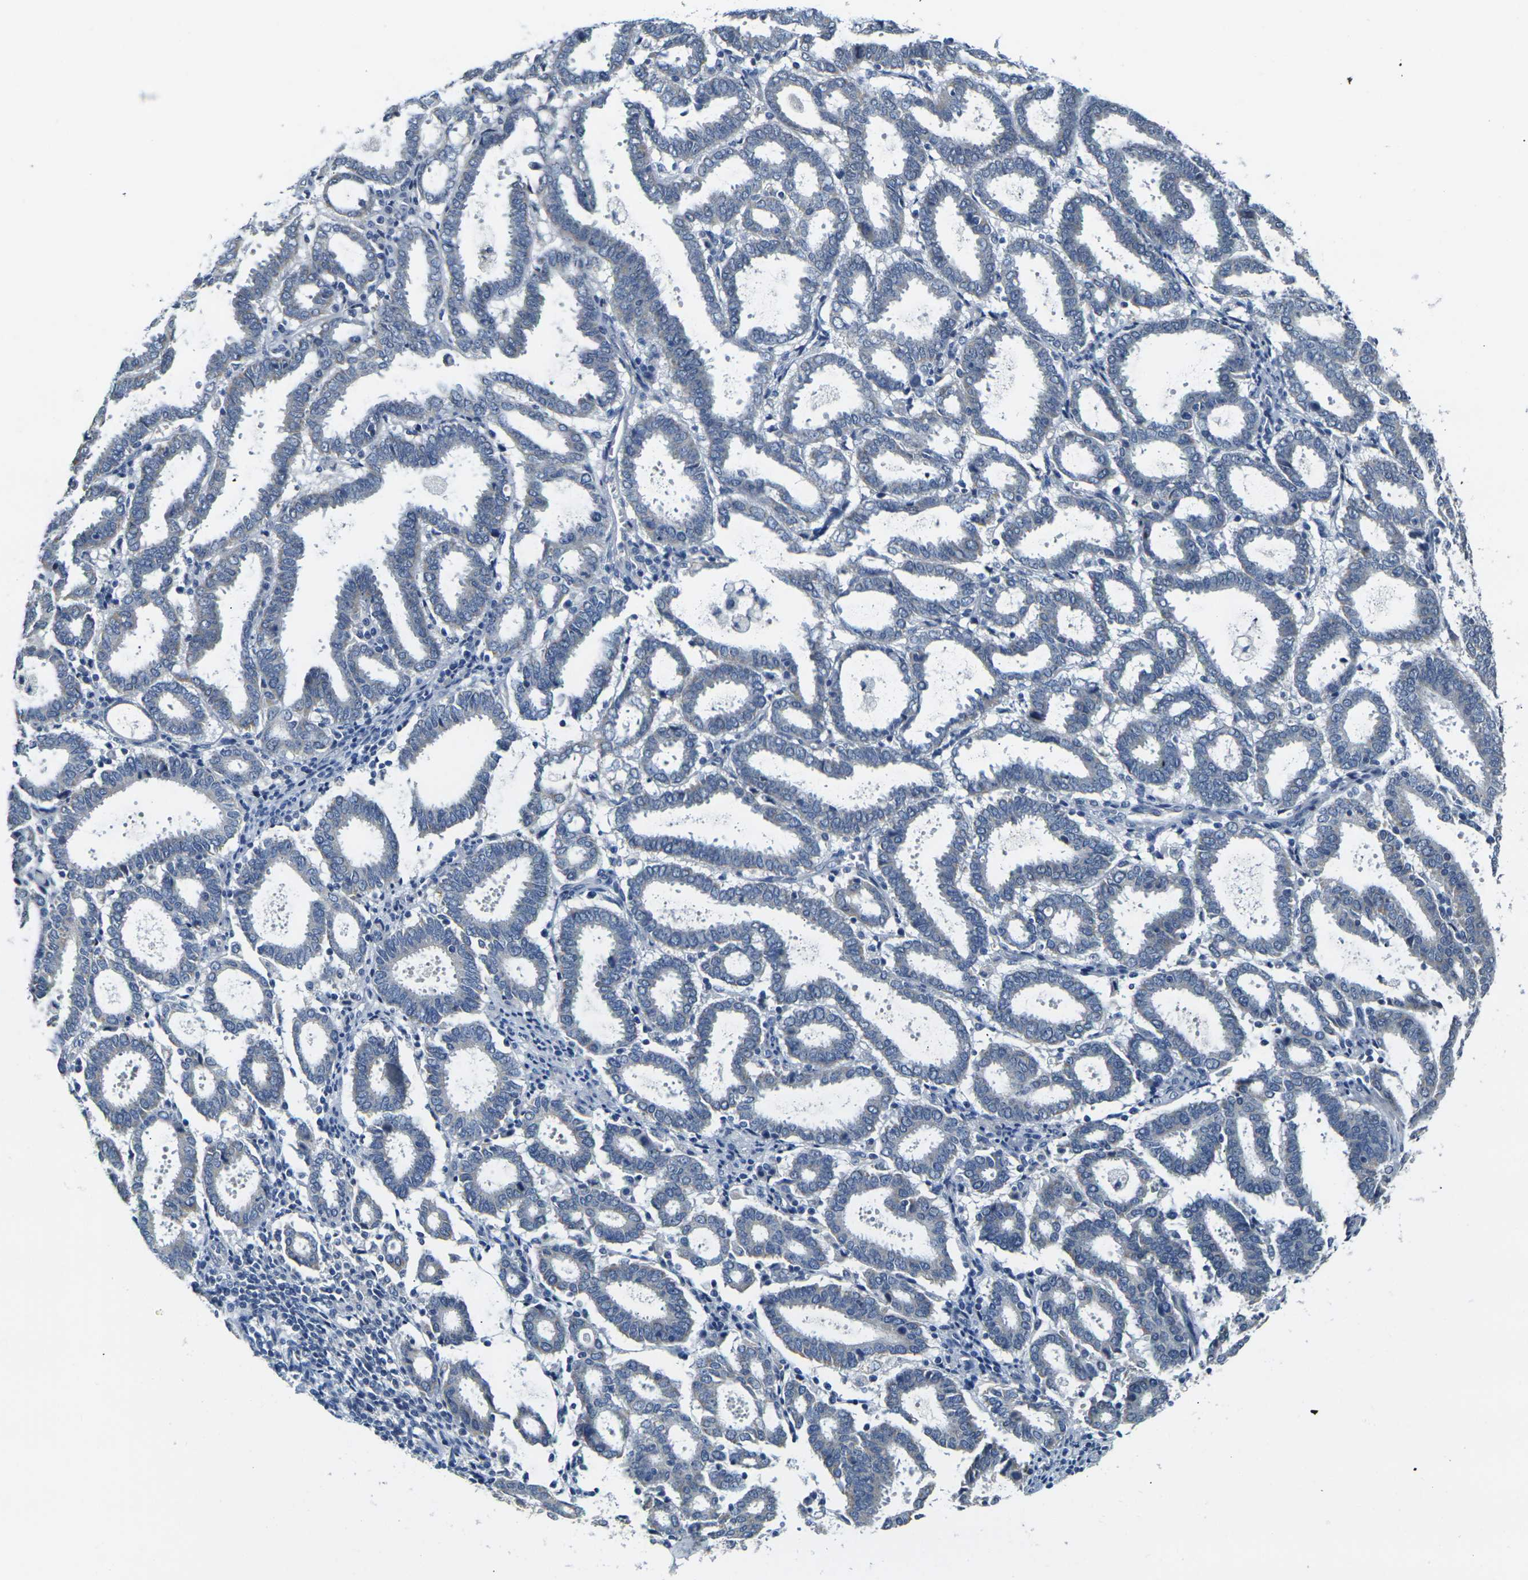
{"staining": {"intensity": "negative", "quantity": "none", "location": "none"}, "tissue": "endometrial cancer", "cell_type": "Tumor cells", "image_type": "cancer", "snomed": [{"axis": "morphology", "description": "Adenocarcinoma, NOS"}, {"axis": "topography", "description": "Uterus"}], "caption": "This is a micrograph of immunohistochemistry (IHC) staining of endometrial cancer (adenocarcinoma), which shows no staining in tumor cells.", "gene": "SHISAL2B", "patient": {"sex": "female", "age": 83}}